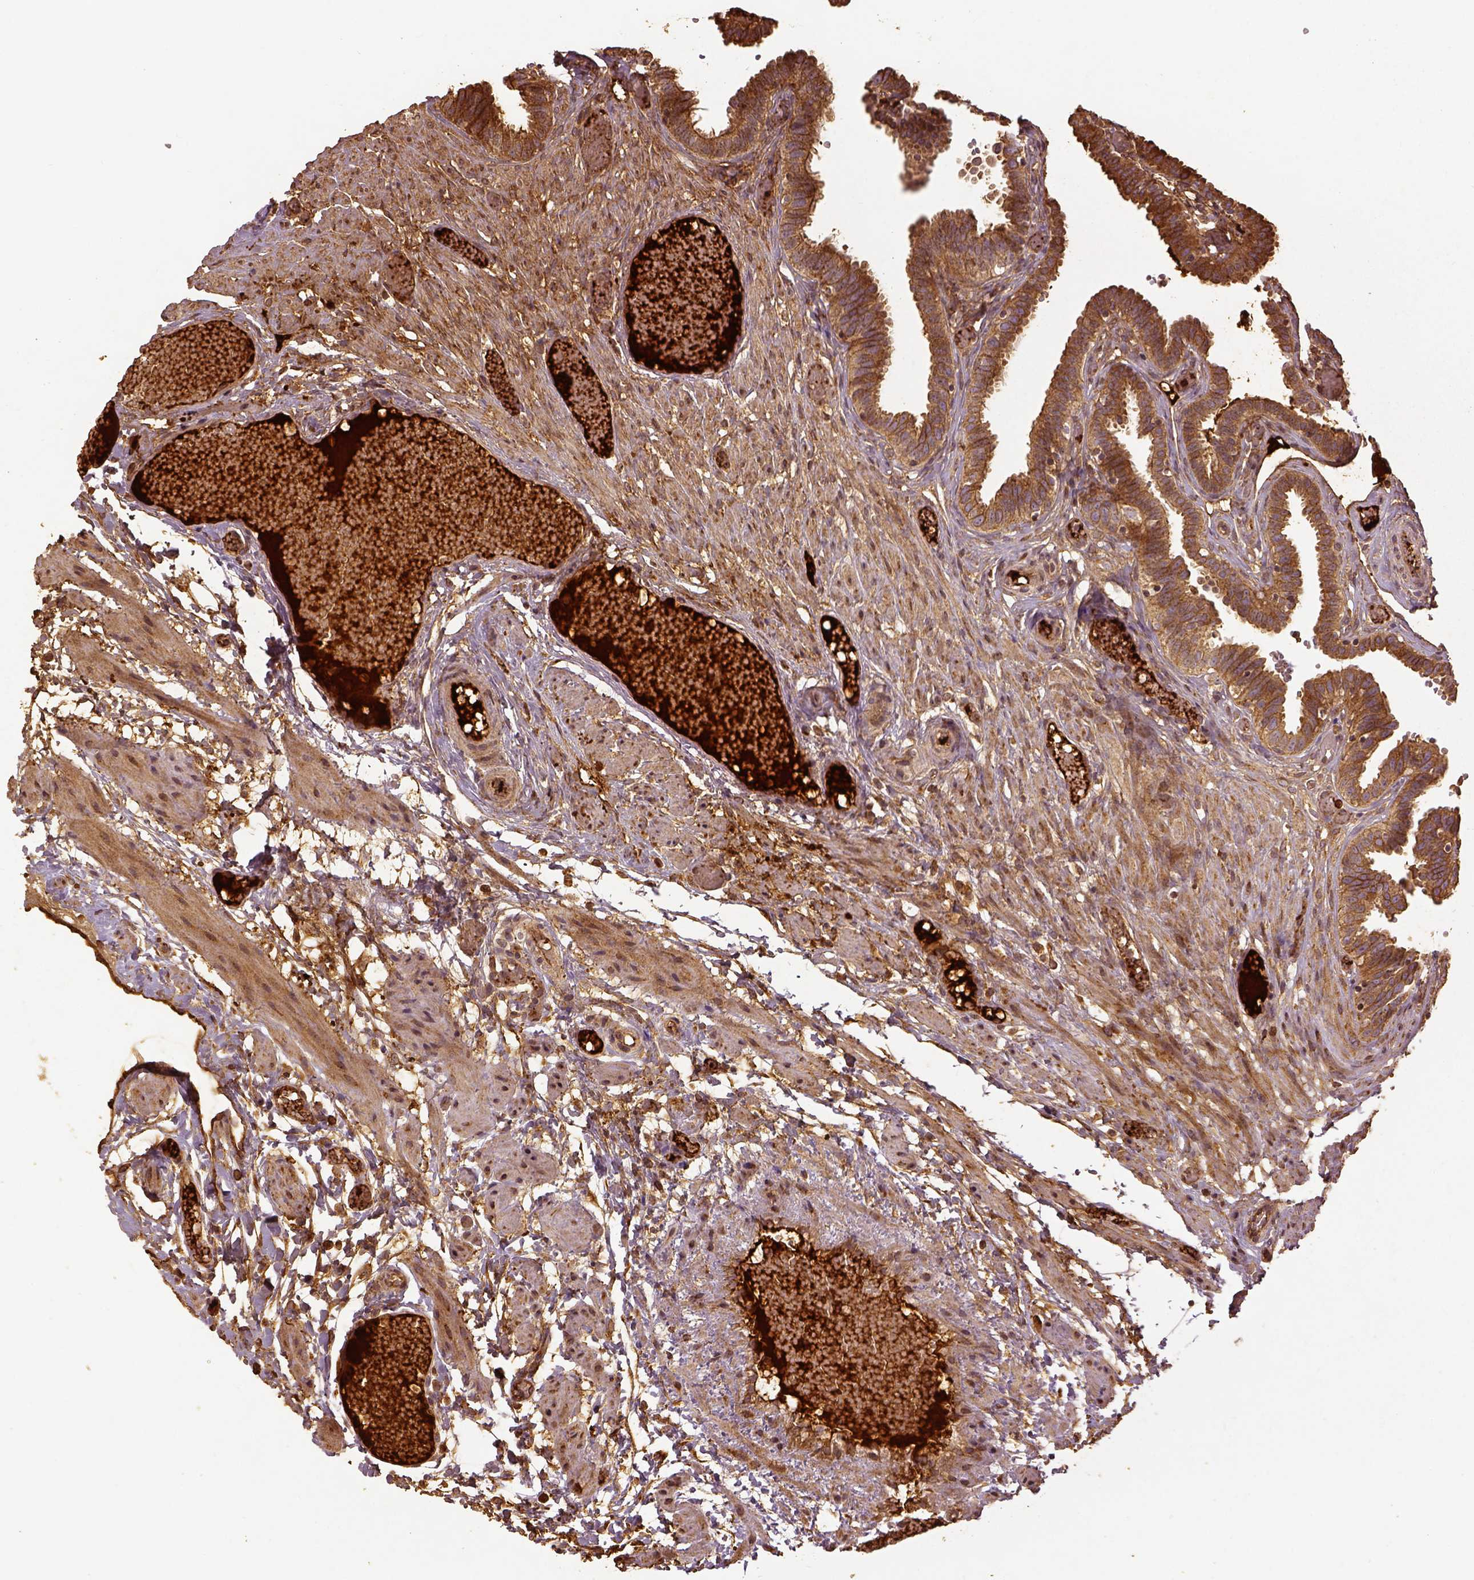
{"staining": {"intensity": "strong", "quantity": ">75%", "location": "cytoplasmic/membranous"}, "tissue": "fallopian tube", "cell_type": "Glandular cells", "image_type": "normal", "snomed": [{"axis": "morphology", "description": "Normal tissue, NOS"}, {"axis": "topography", "description": "Fallopian tube"}], "caption": "The histopathology image demonstrates a brown stain indicating the presence of a protein in the cytoplasmic/membranous of glandular cells in fallopian tube. (DAB (3,3'-diaminobenzidine) = brown stain, brightfield microscopy at high magnification).", "gene": "VEGFA", "patient": {"sex": "female", "age": 37}}